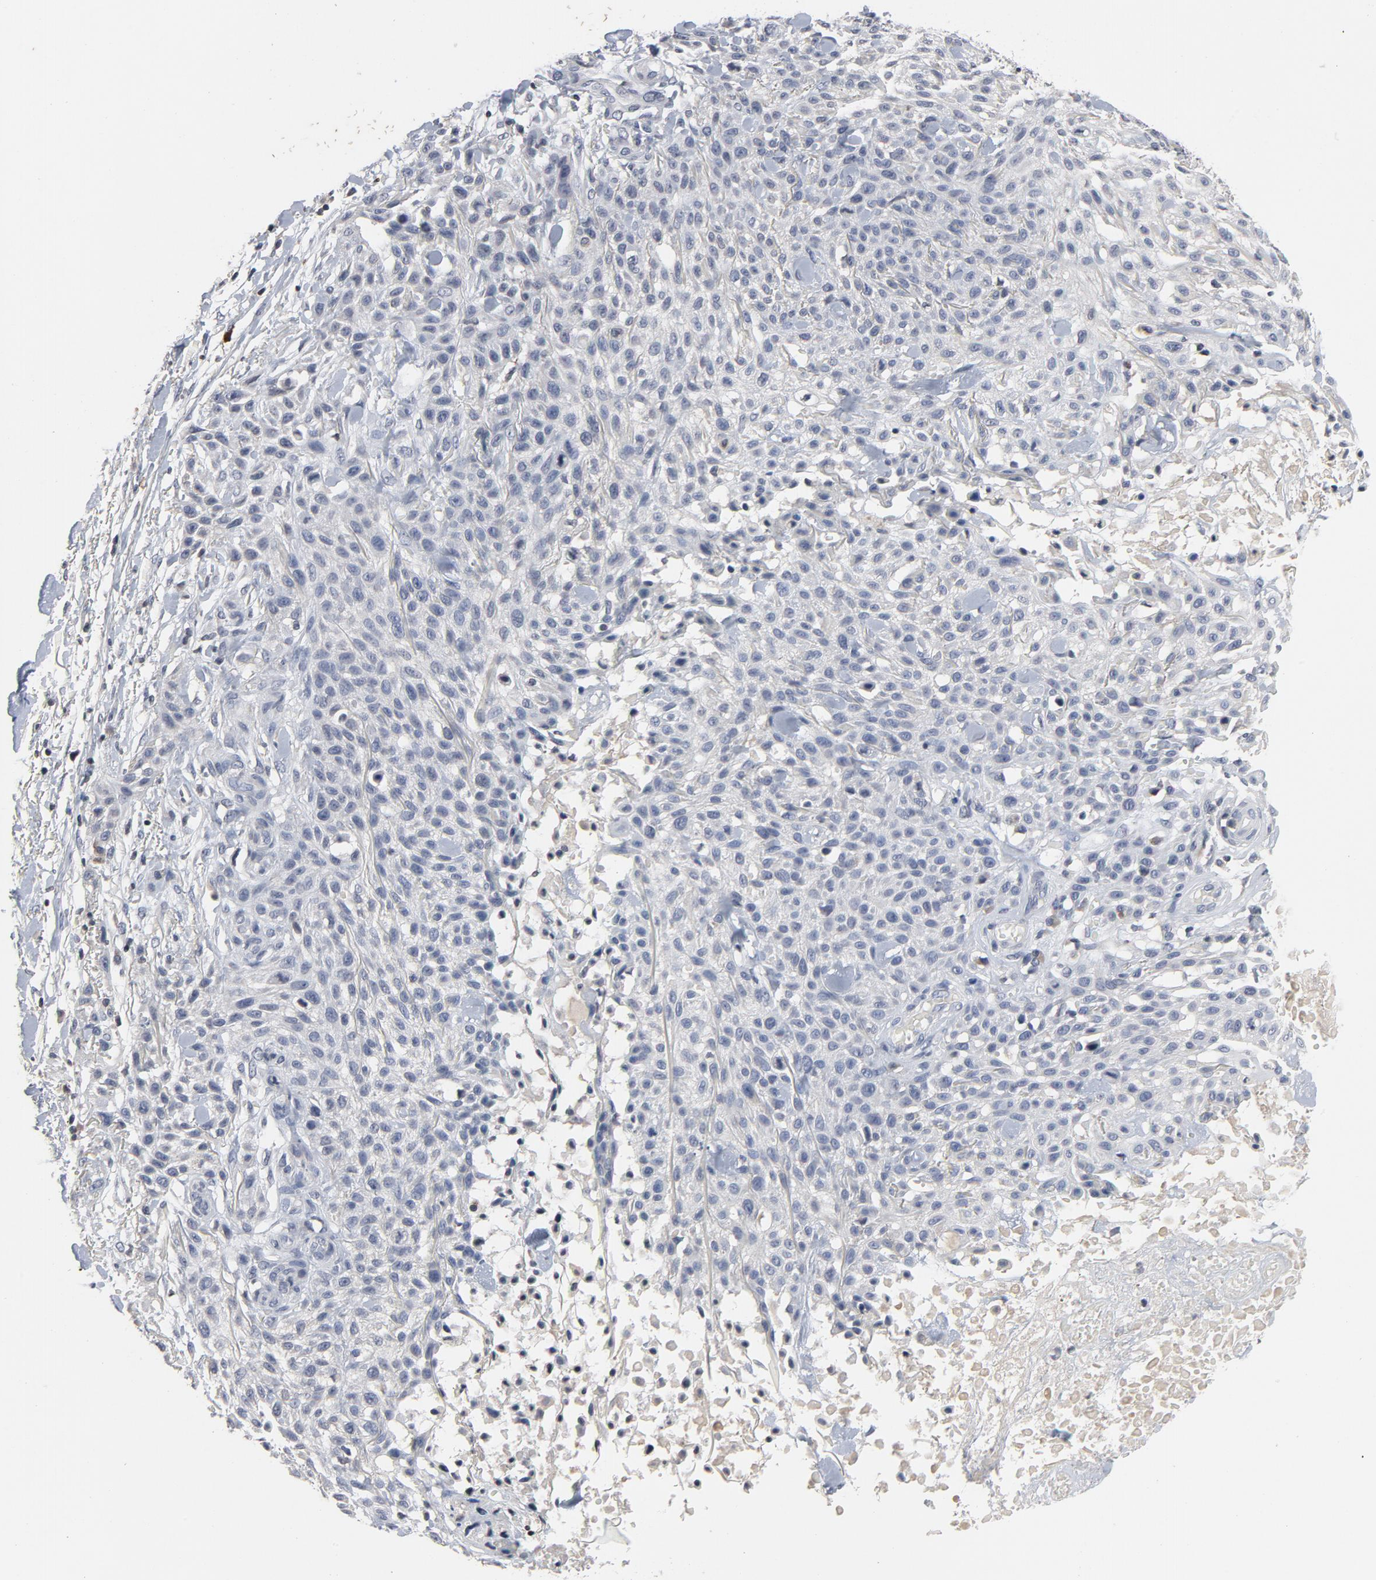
{"staining": {"intensity": "negative", "quantity": "none", "location": "none"}, "tissue": "skin cancer", "cell_type": "Tumor cells", "image_type": "cancer", "snomed": [{"axis": "morphology", "description": "Squamous cell carcinoma, NOS"}, {"axis": "topography", "description": "Skin"}], "caption": "Tumor cells show no significant staining in skin squamous cell carcinoma.", "gene": "TCL1A", "patient": {"sex": "female", "age": 42}}